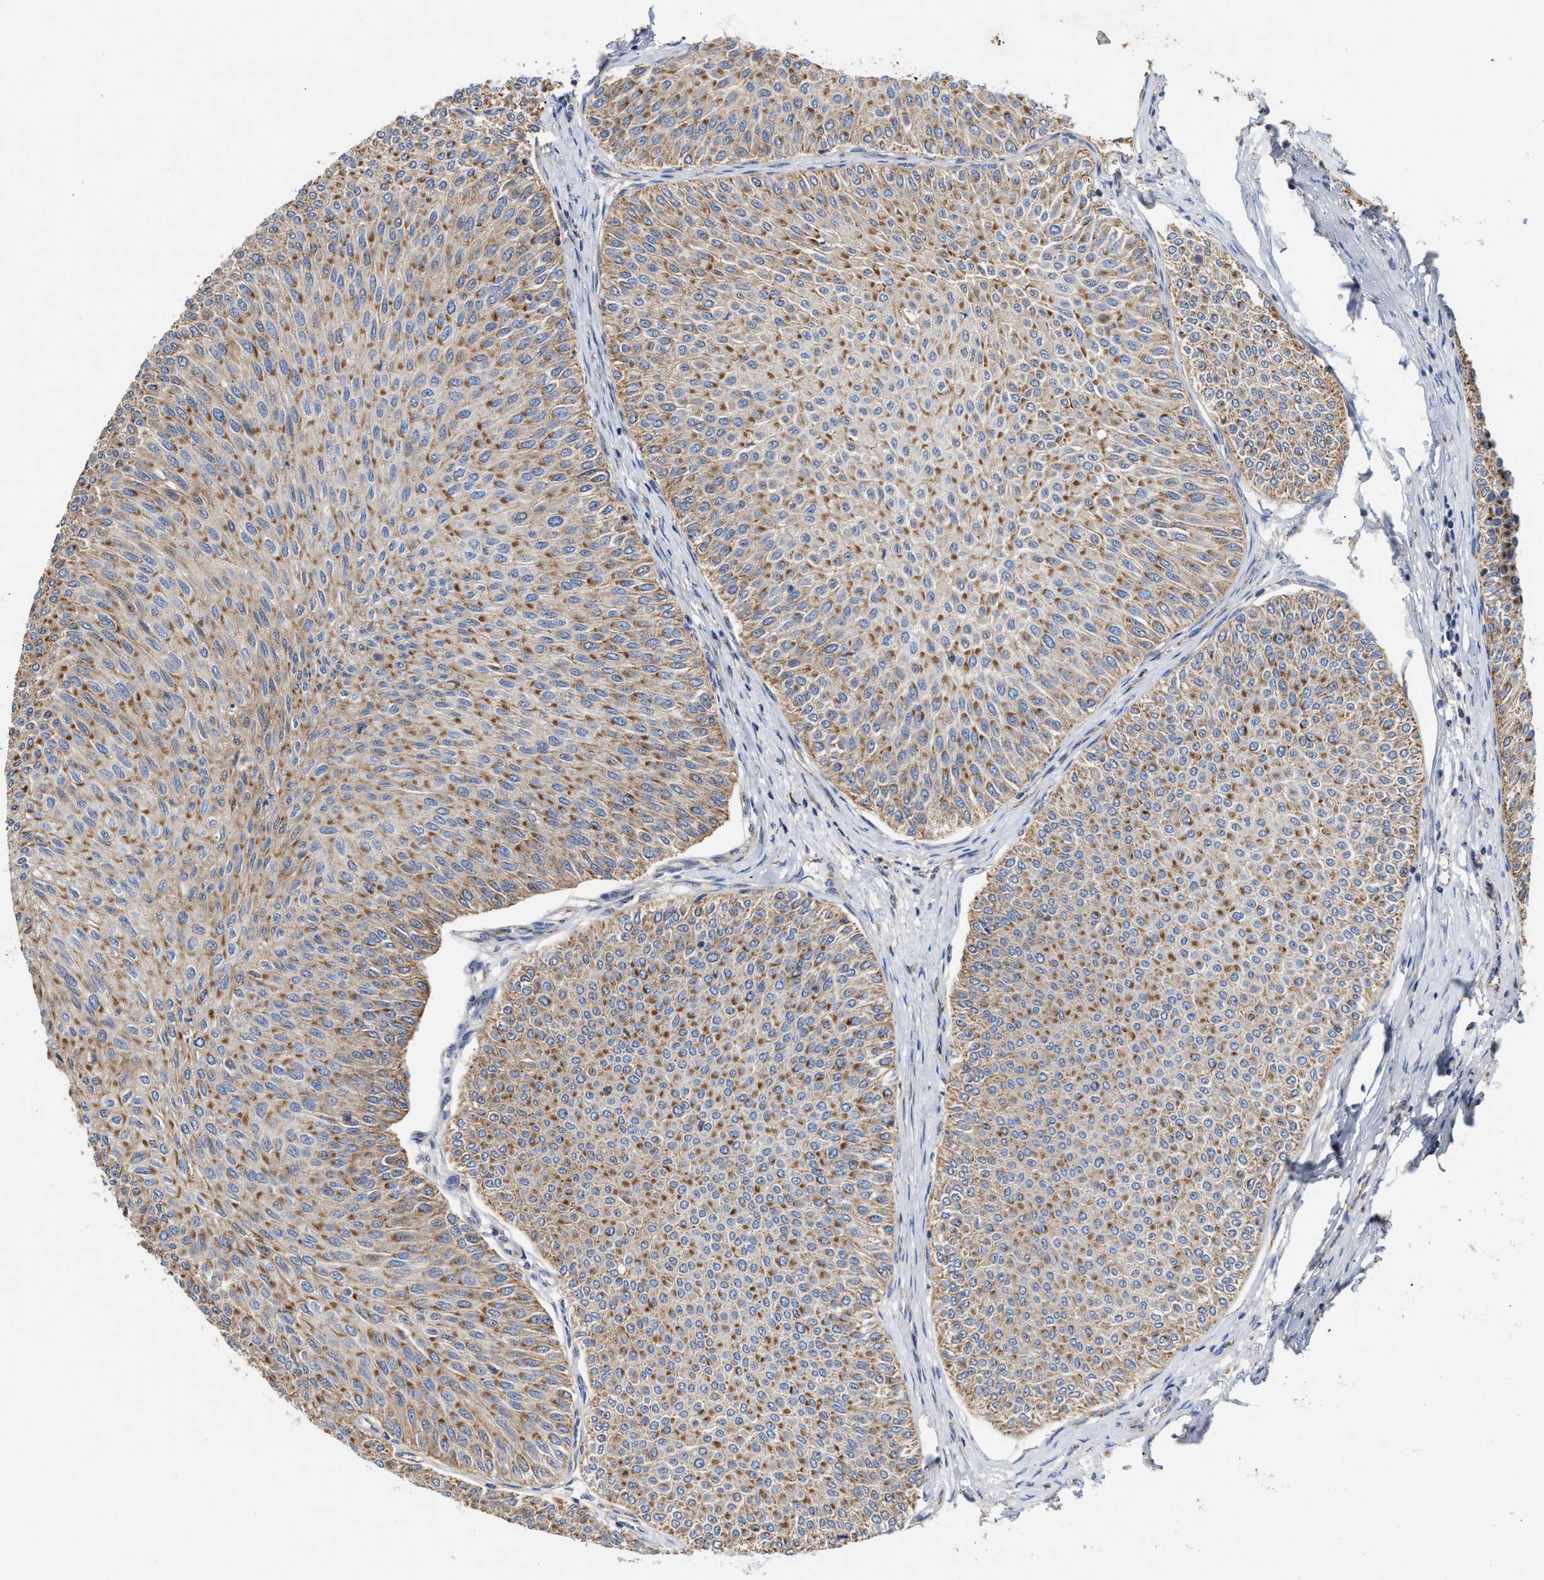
{"staining": {"intensity": "moderate", "quantity": ">75%", "location": "cytoplasmic/membranous"}, "tissue": "urothelial cancer", "cell_type": "Tumor cells", "image_type": "cancer", "snomed": [{"axis": "morphology", "description": "Urothelial carcinoma, Low grade"}, {"axis": "topography", "description": "Urinary bladder"}], "caption": "A high-resolution histopathology image shows immunohistochemistry (IHC) staining of urothelial carcinoma (low-grade), which exhibits moderate cytoplasmic/membranous expression in about >75% of tumor cells.", "gene": "MECR", "patient": {"sex": "male", "age": 78}}